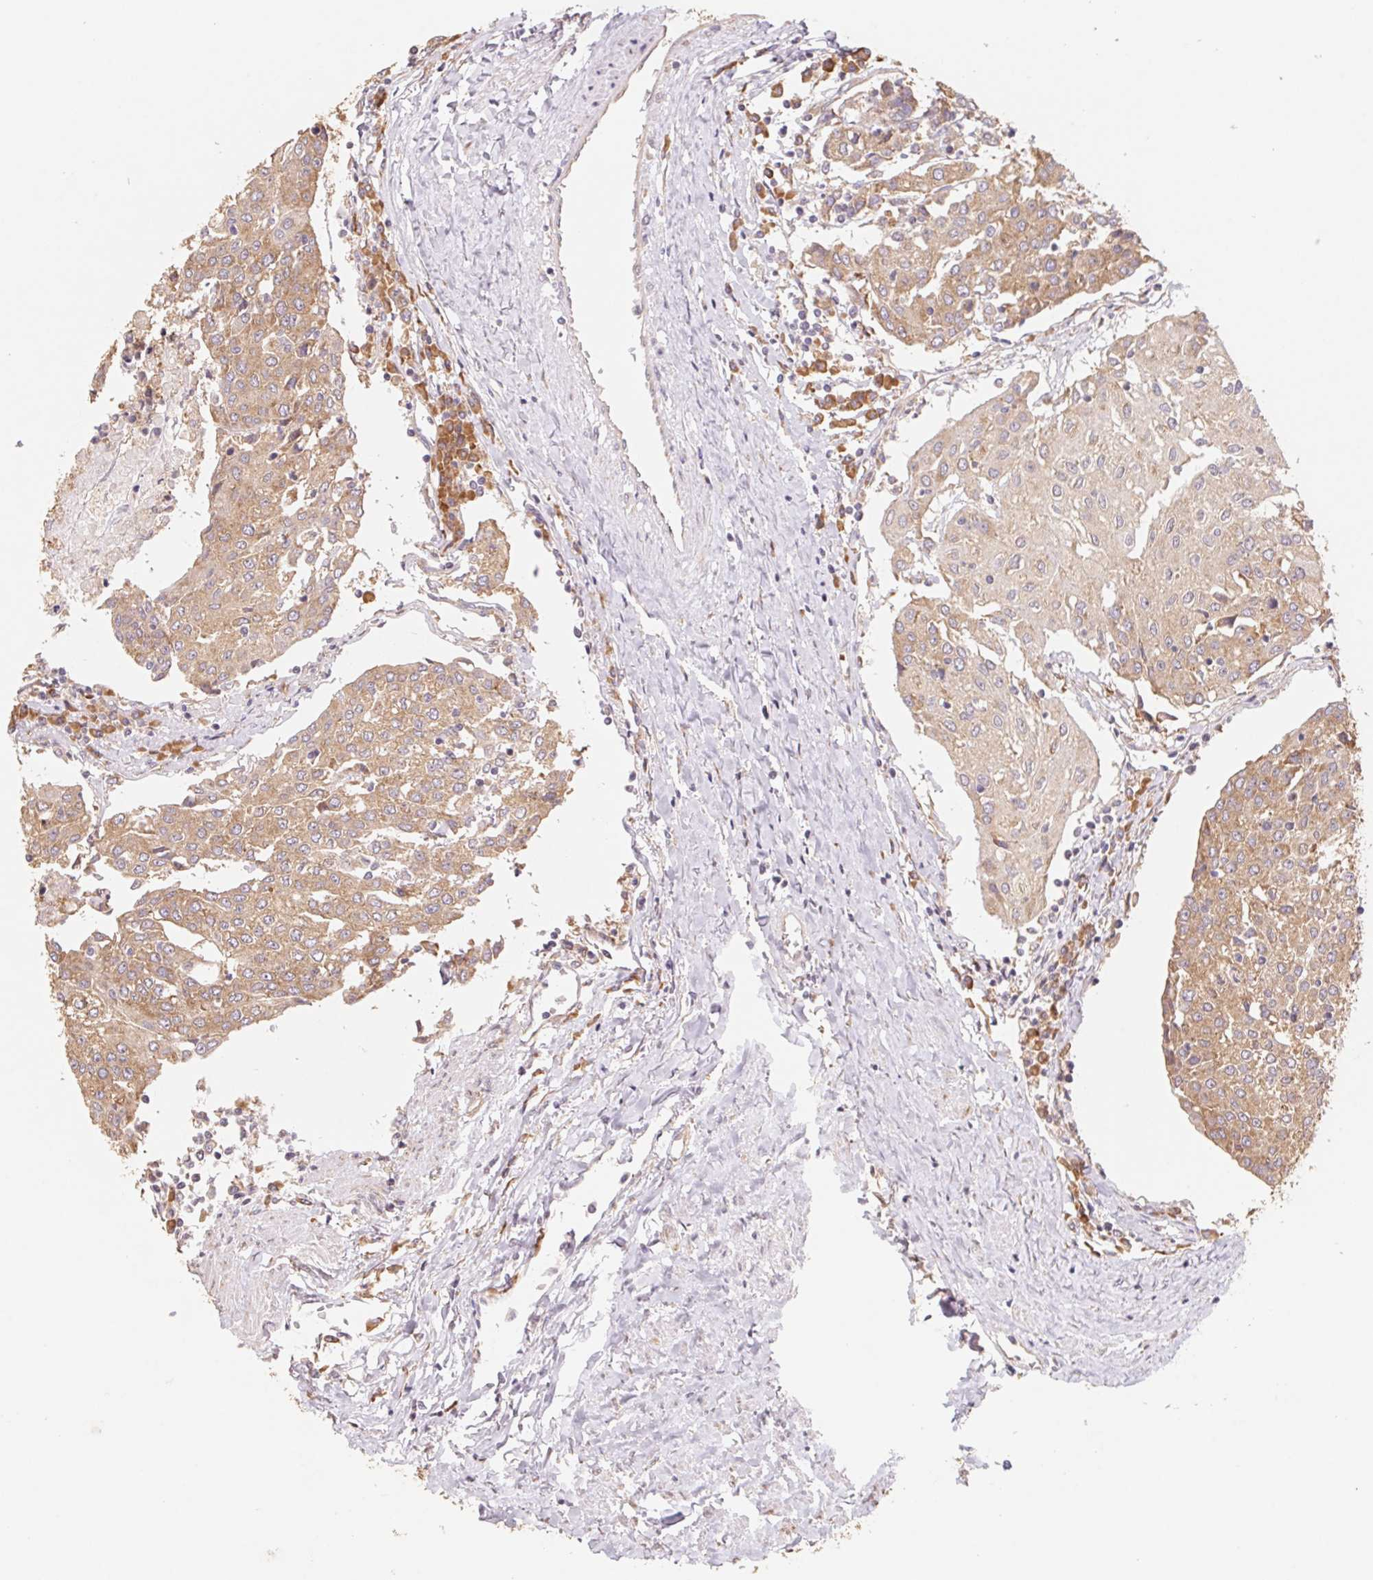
{"staining": {"intensity": "moderate", "quantity": ">75%", "location": "cytoplasmic/membranous"}, "tissue": "urothelial cancer", "cell_type": "Tumor cells", "image_type": "cancer", "snomed": [{"axis": "morphology", "description": "Urothelial carcinoma, High grade"}, {"axis": "topography", "description": "Urinary bladder"}], "caption": "Moderate cytoplasmic/membranous positivity is seen in about >75% of tumor cells in high-grade urothelial carcinoma.", "gene": "RPL27A", "patient": {"sex": "female", "age": 85}}